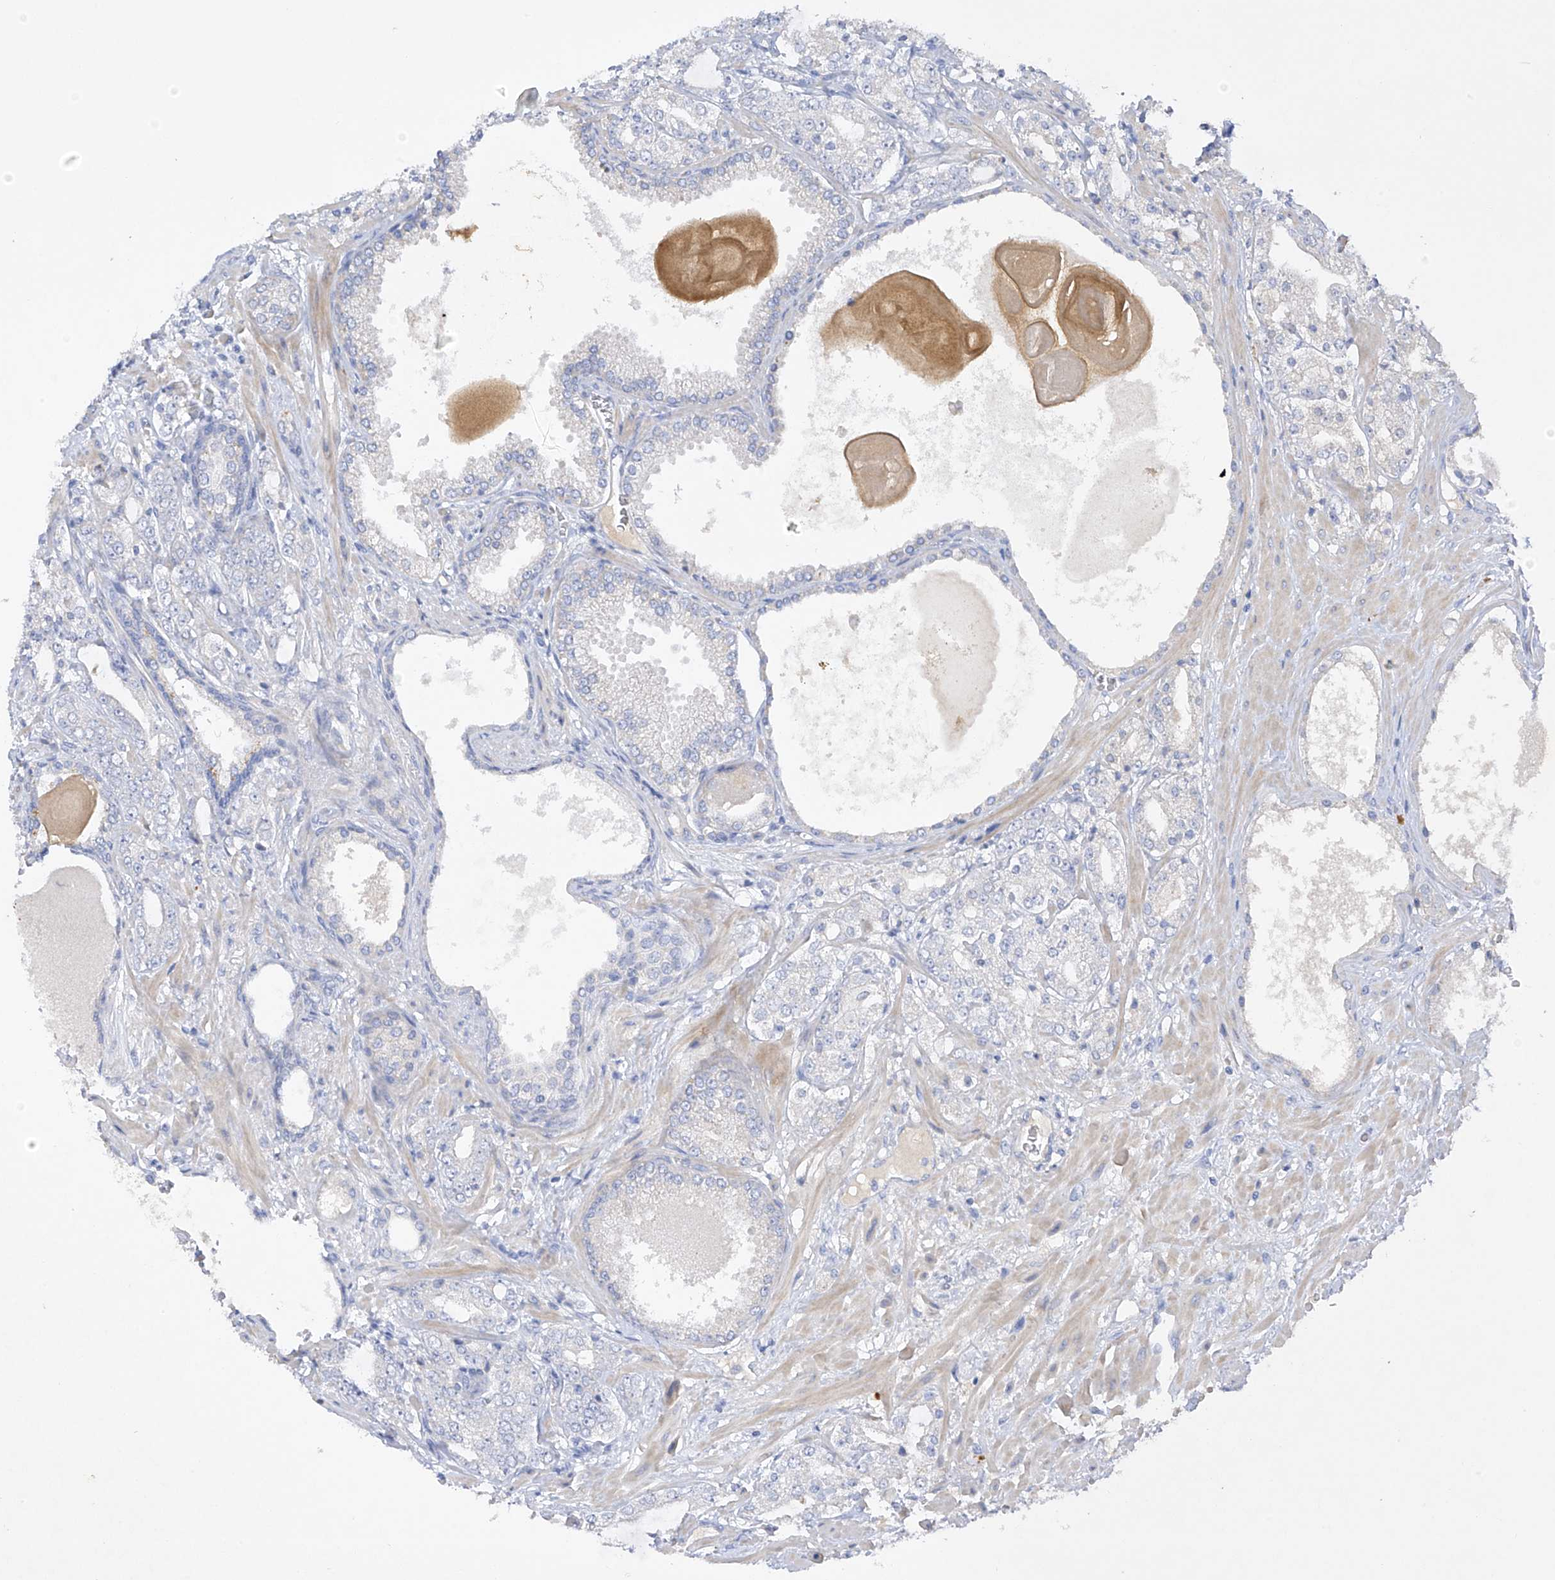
{"staining": {"intensity": "negative", "quantity": "none", "location": "none"}, "tissue": "prostate cancer", "cell_type": "Tumor cells", "image_type": "cancer", "snomed": [{"axis": "morphology", "description": "Adenocarcinoma, High grade"}, {"axis": "topography", "description": "Prostate"}], "caption": "Immunohistochemical staining of prostate cancer reveals no significant staining in tumor cells. (DAB (3,3'-diaminobenzidine) immunohistochemistry visualized using brightfield microscopy, high magnification).", "gene": "PRSS12", "patient": {"sex": "male", "age": 64}}